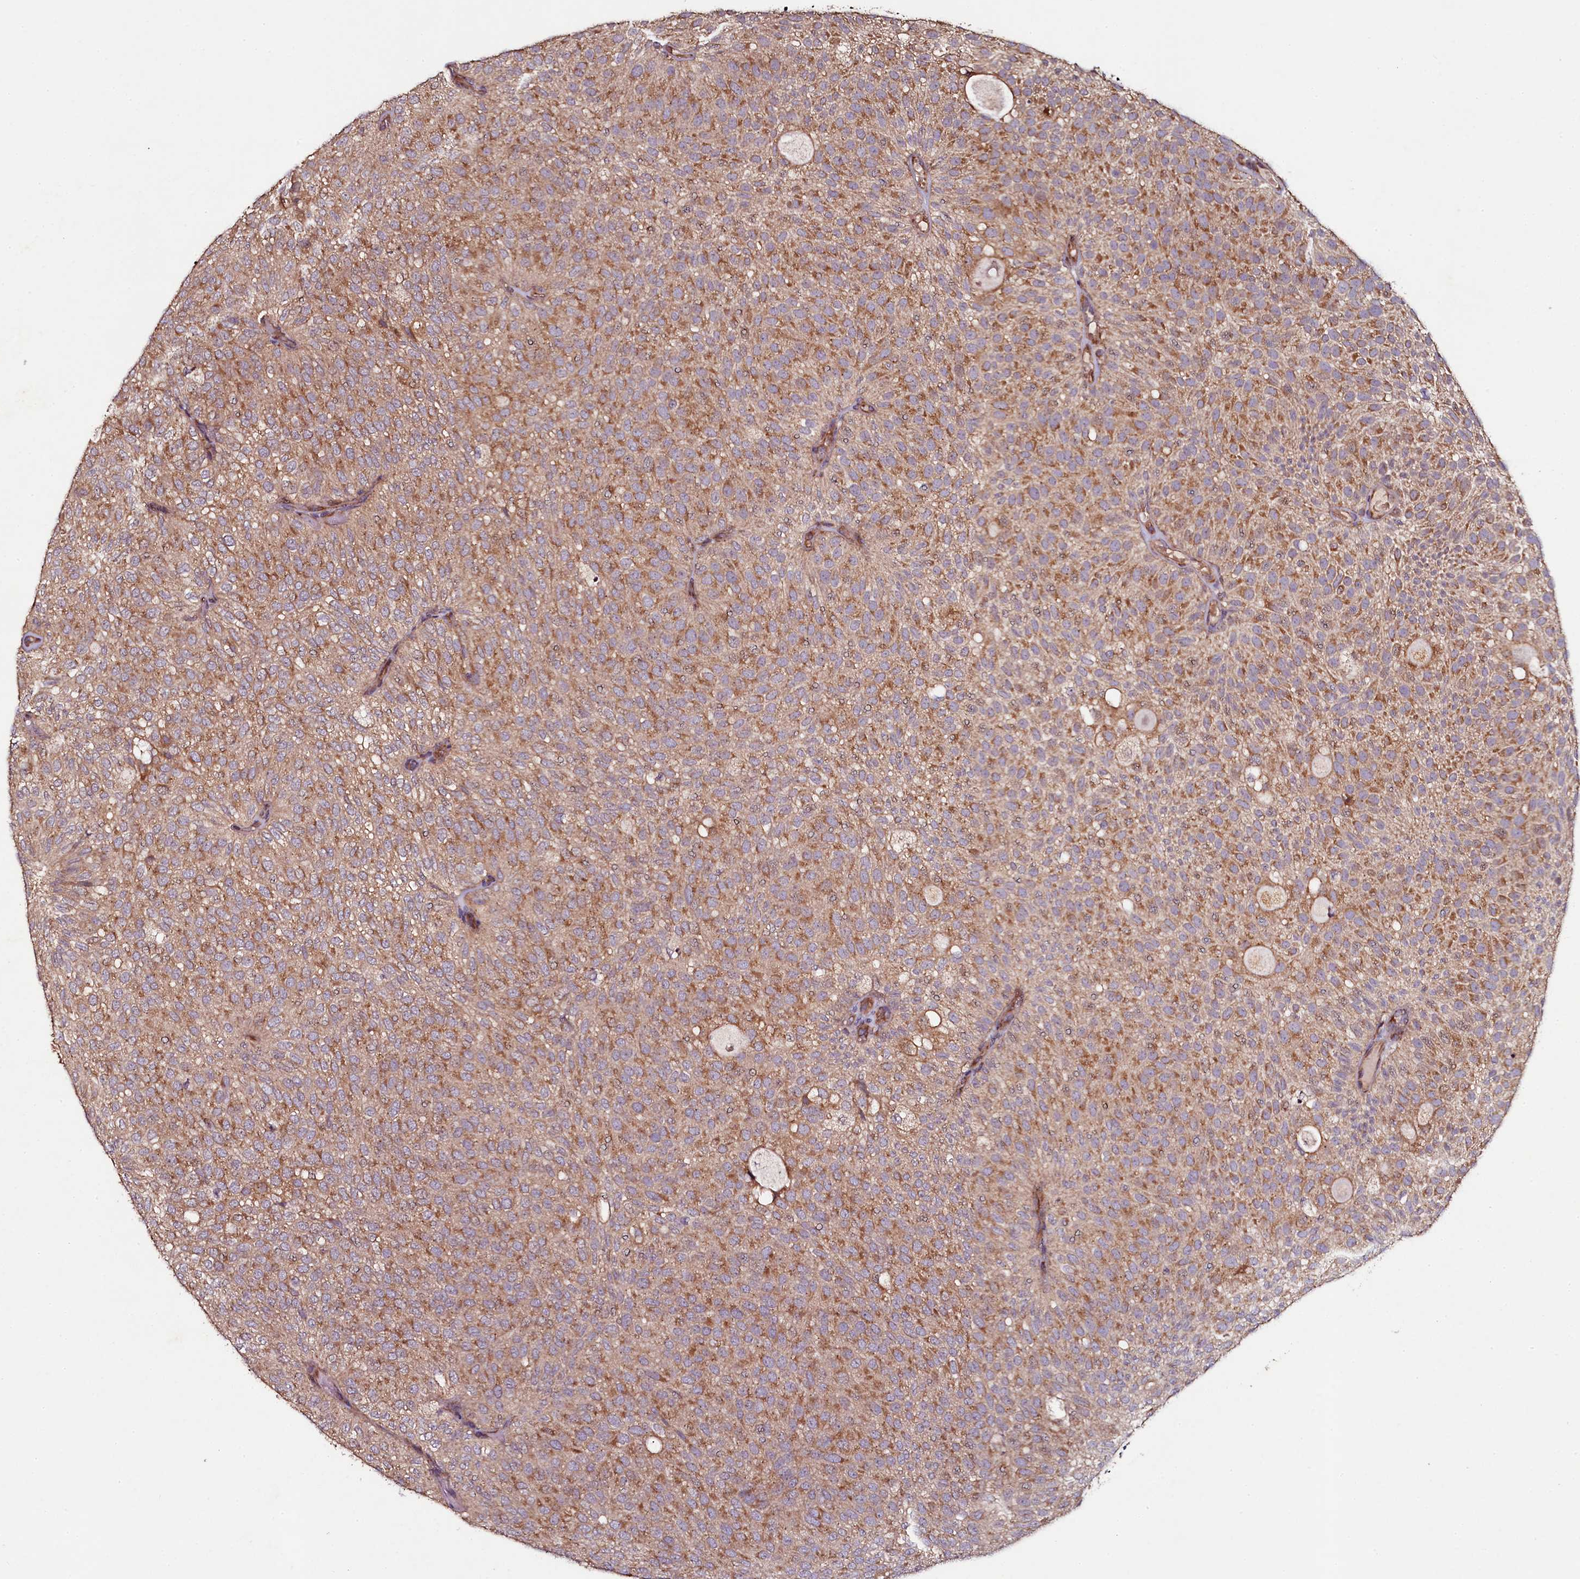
{"staining": {"intensity": "moderate", "quantity": ">75%", "location": "cytoplasmic/membranous"}, "tissue": "urothelial cancer", "cell_type": "Tumor cells", "image_type": "cancer", "snomed": [{"axis": "morphology", "description": "Urothelial carcinoma, Low grade"}, {"axis": "topography", "description": "Urinary bladder"}], "caption": "Moderate cytoplasmic/membranous staining for a protein is seen in about >75% of tumor cells of urothelial cancer using IHC.", "gene": "SEC24C", "patient": {"sex": "male", "age": 78}}